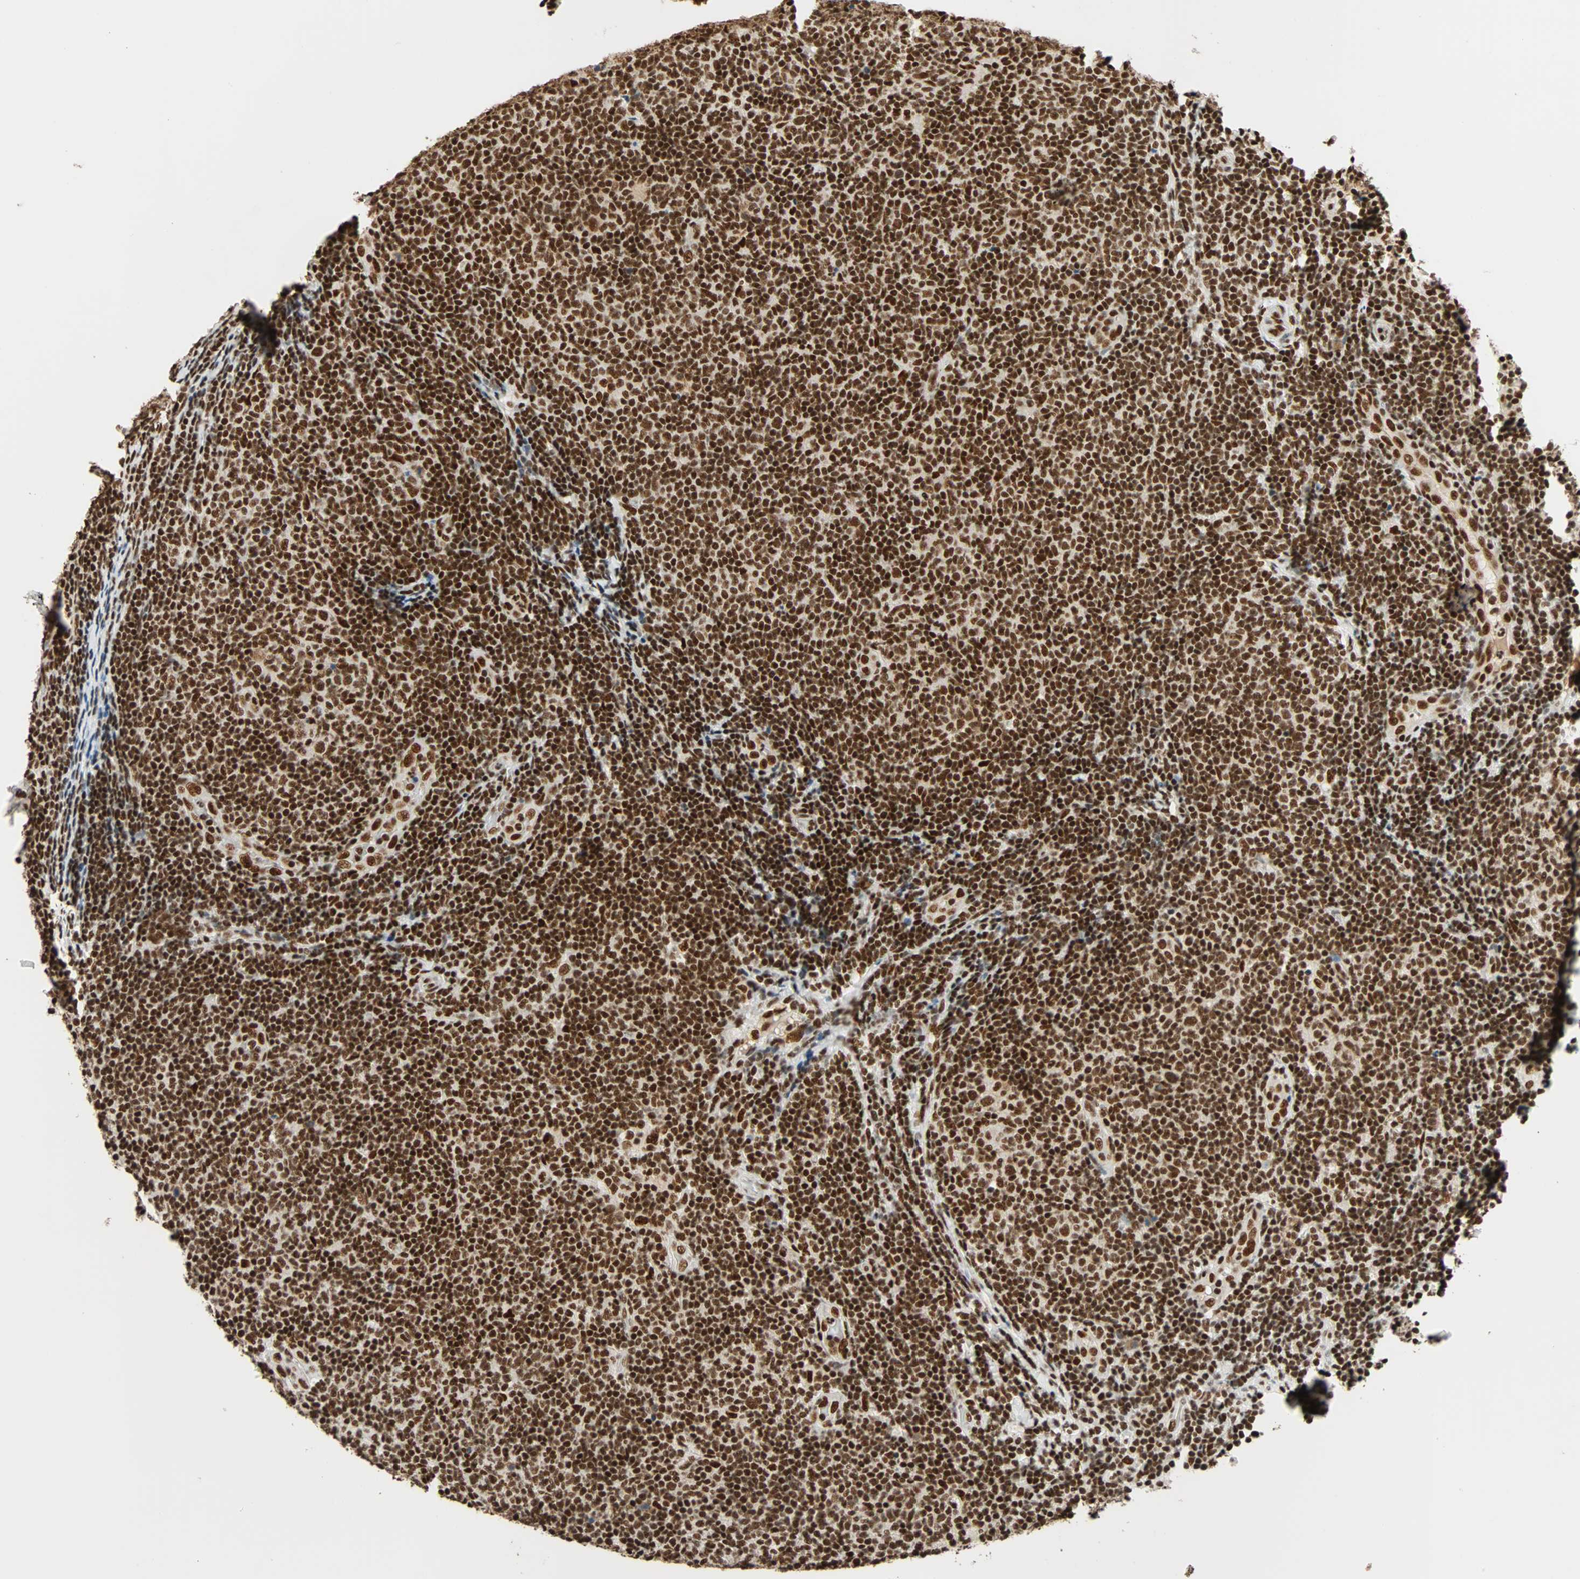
{"staining": {"intensity": "strong", "quantity": ">75%", "location": "nuclear"}, "tissue": "lymphoma", "cell_type": "Tumor cells", "image_type": "cancer", "snomed": [{"axis": "morphology", "description": "Malignant lymphoma, non-Hodgkin's type, Low grade"}, {"axis": "topography", "description": "Lymph node"}], "caption": "Brown immunohistochemical staining in human malignant lymphoma, non-Hodgkin's type (low-grade) shows strong nuclear expression in approximately >75% of tumor cells. The staining was performed using DAB to visualize the protein expression in brown, while the nuclei were stained in blue with hematoxylin (Magnification: 20x).", "gene": "CDK12", "patient": {"sex": "male", "age": 83}}